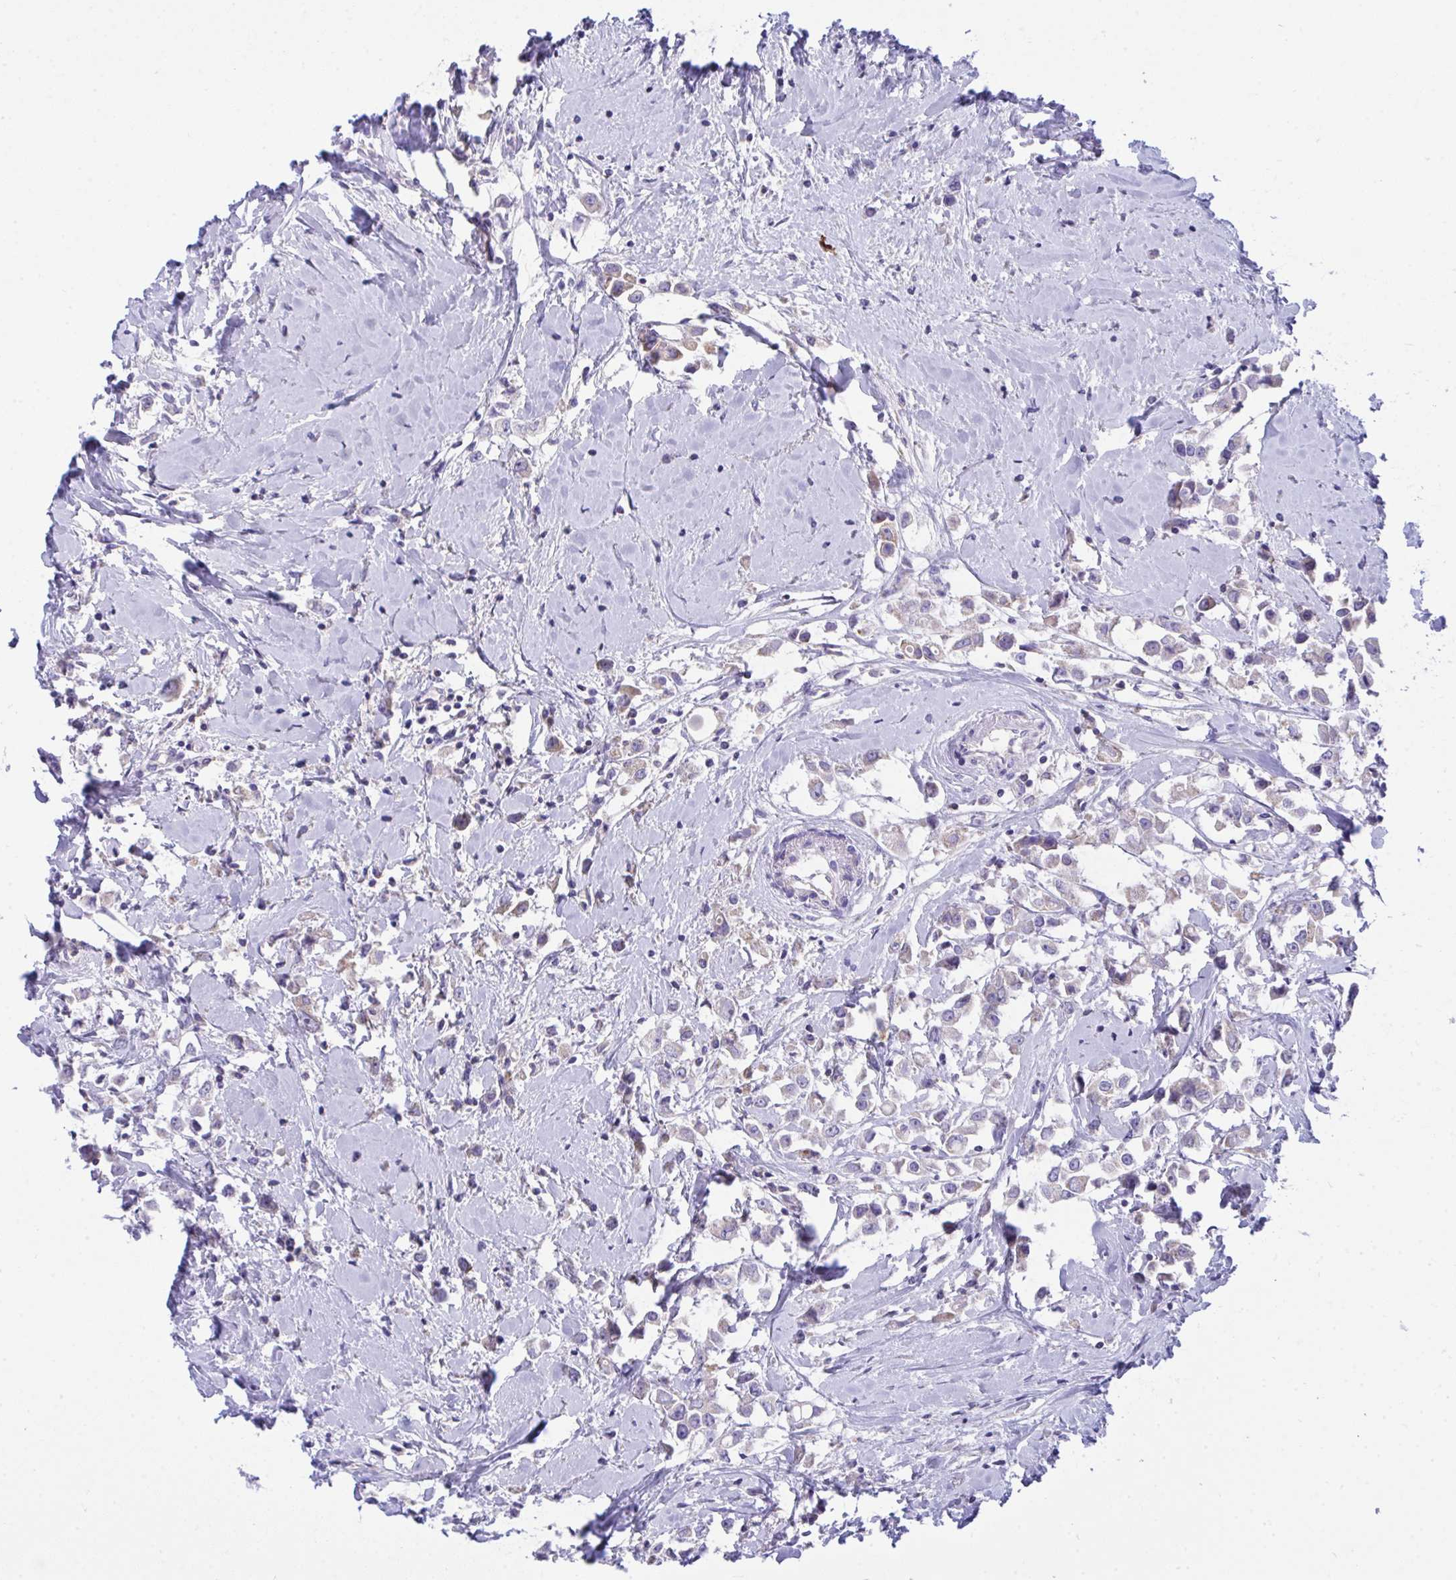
{"staining": {"intensity": "weak", "quantity": "<25%", "location": "cytoplasmic/membranous"}, "tissue": "breast cancer", "cell_type": "Tumor cells", "image_type": "cancer", "snomed": [{"axis": "morphology", "description": "Duct carcinoma"}, {"axis": "topography", "description": "Breast"}], "caption": "Micrograph shows no protein staining in tumor cells of invasive ductal carcinoma (breast) tissue.", "gene": "PLA2G12B", "patient": {"sex": "female", "age": 61}}